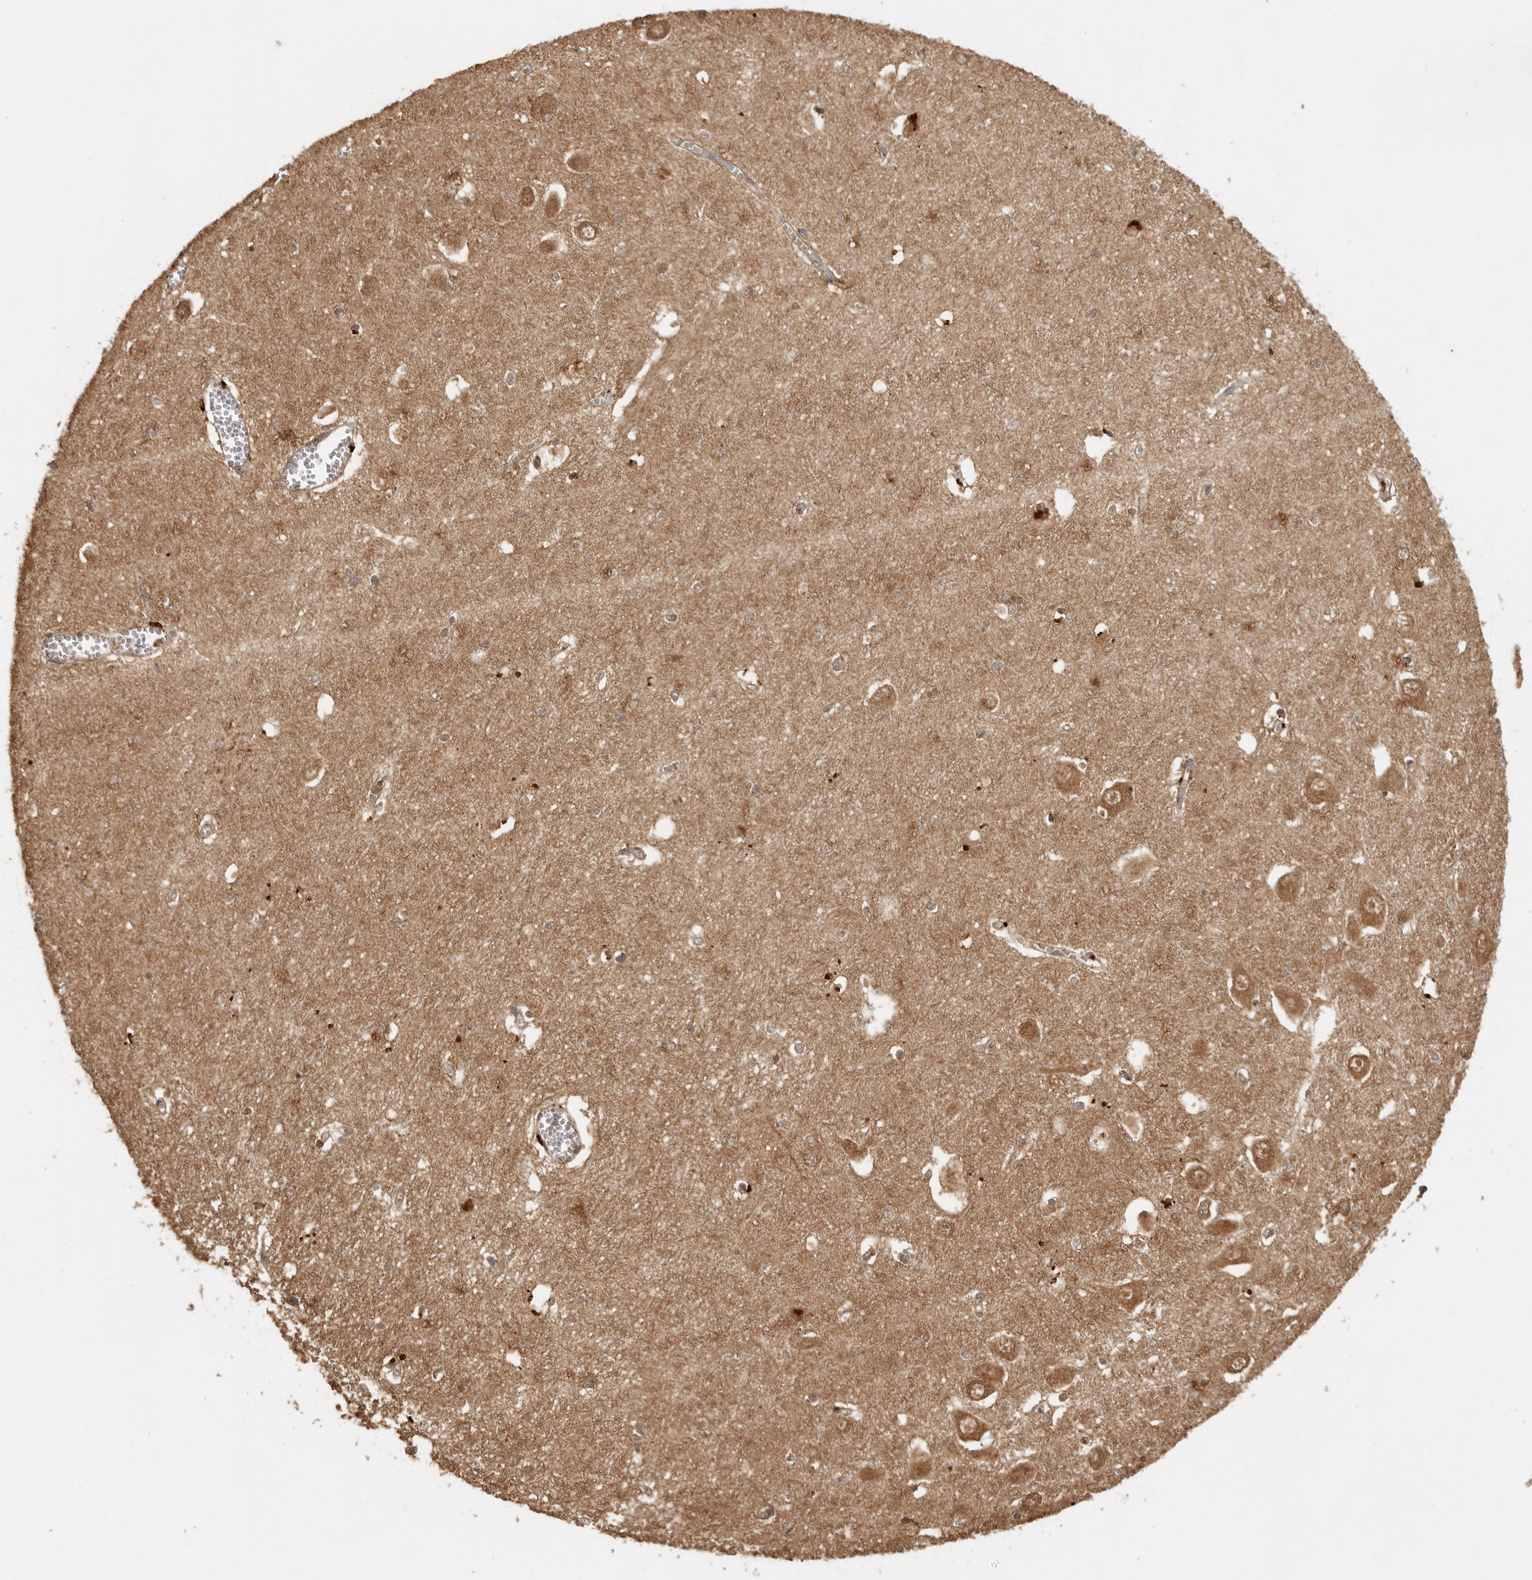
{"staining": {"intensity": "weak", "quantity": "25%-75%", "location": "cytoplasmic/membranous"}, "tissue": "hippocampus", "cell_type": "Glial cells", "image_type": "normal", "snomed": [{"axis": "morphology", "description": "Normal tissue, NOS"}, {"axis": "topography", "description": "Hippocampus"}], "caption": "Protein staining of normal hippocampus demonstrates weak cytoplasmic/membranous expression in approximately 25%-75% of glial cells.", "gene": "ICOSLG", "patient": {"sex": "male", "age": 70}}